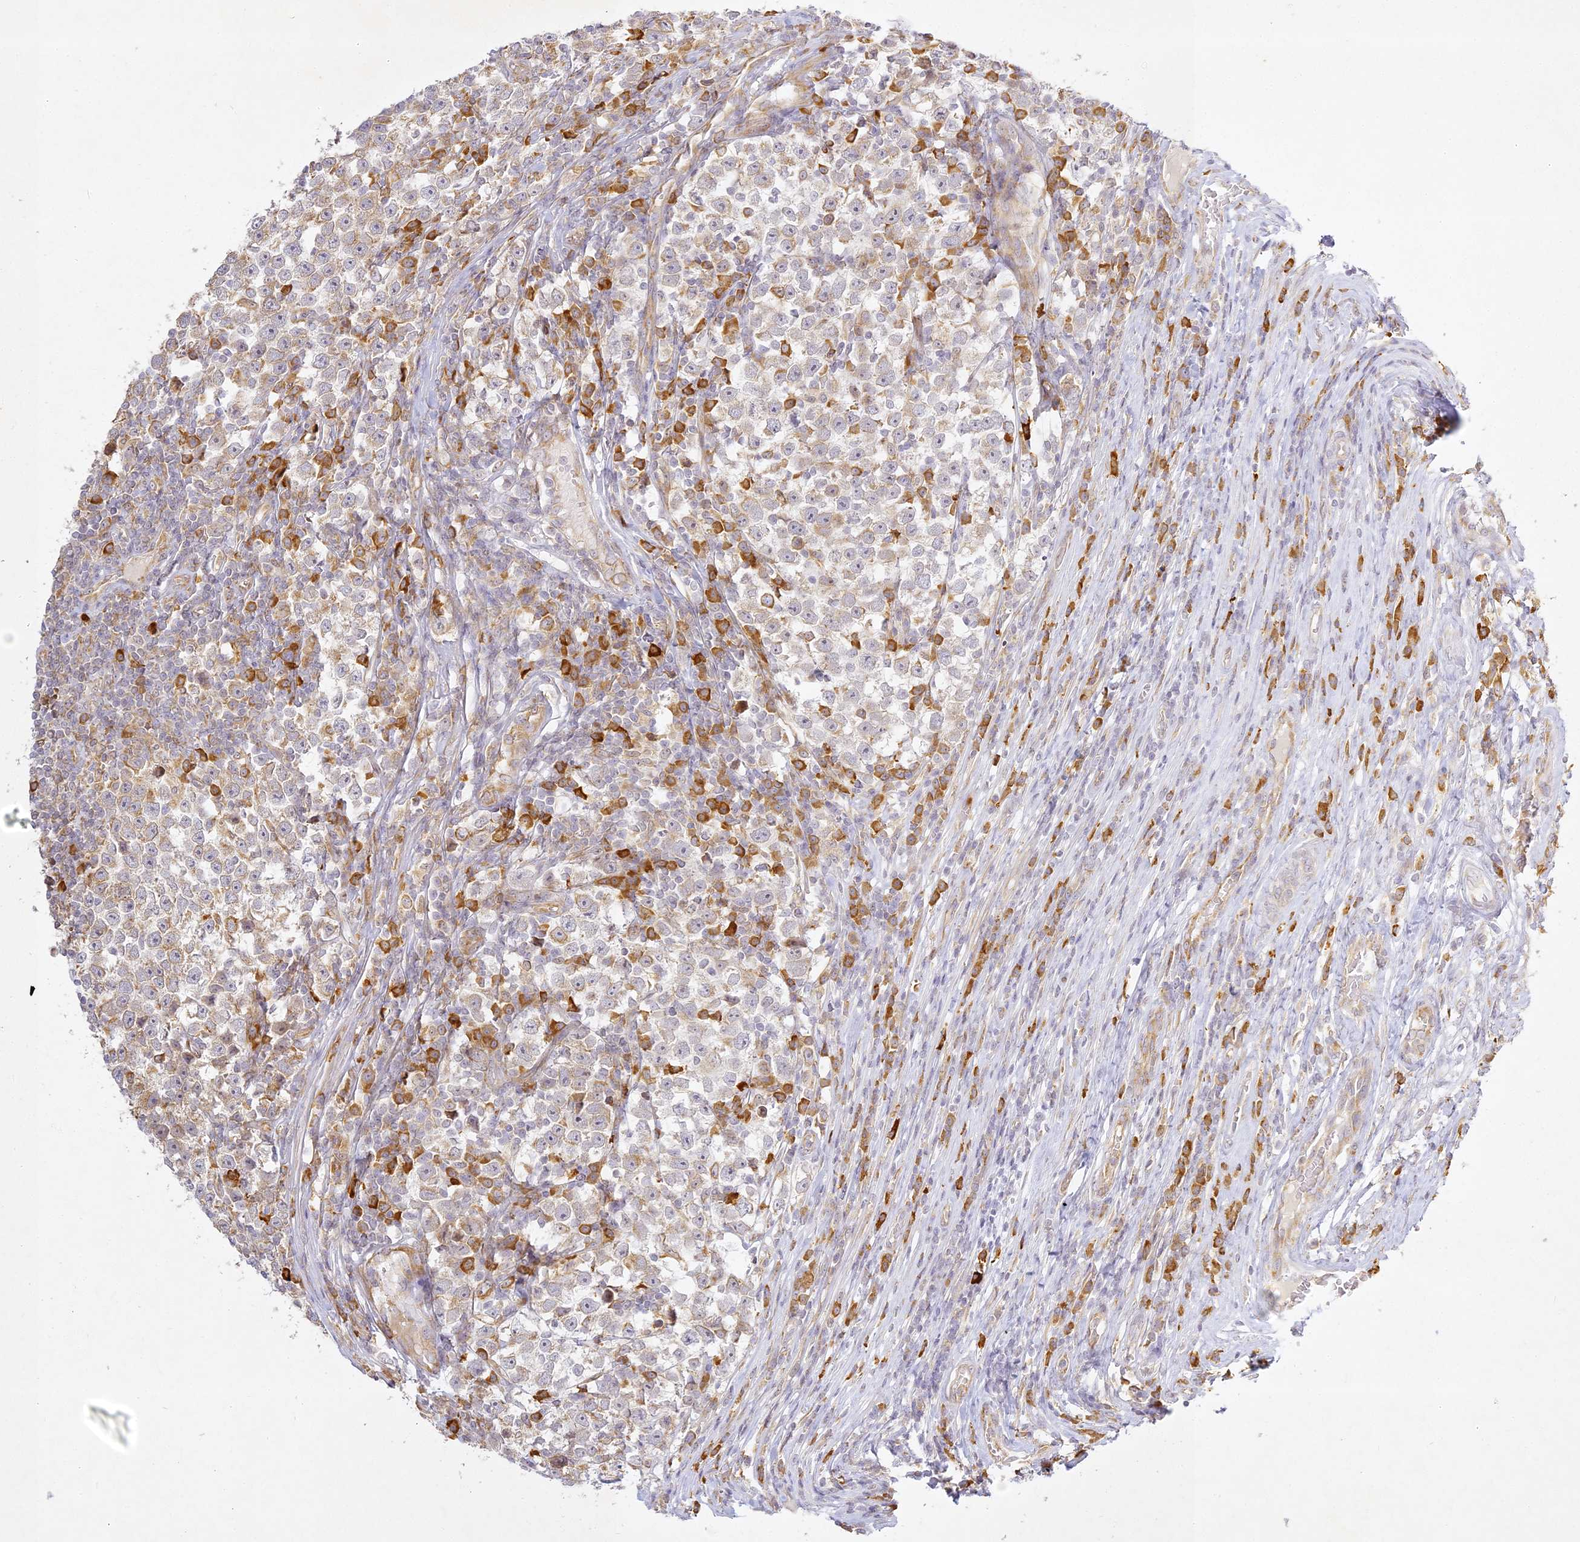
{"staining": {"intensity": "moderate", "quantity": "<25%", "location": "cytoplasmic/membranous"}, "tissue": "testis cancer", "cell_type": "Tumor cells", "image_type": "cancer", "snomed": [{"axis": "morphology", "description": "Normal tissue, NOS"}, {"axis": "morphology", "description": "Seminoma, NOS"}, {"axis": "topography", "description": "Testis"}], "caption": "The photomicrograph shows immunohistochemical staining of testis cancer. There is moderate cytoplasmic/membranous expression is seen in approximately <25% of tumor cells.", "gene": "SLC30A5", "patient": {"sex": "male", "age": 43}}